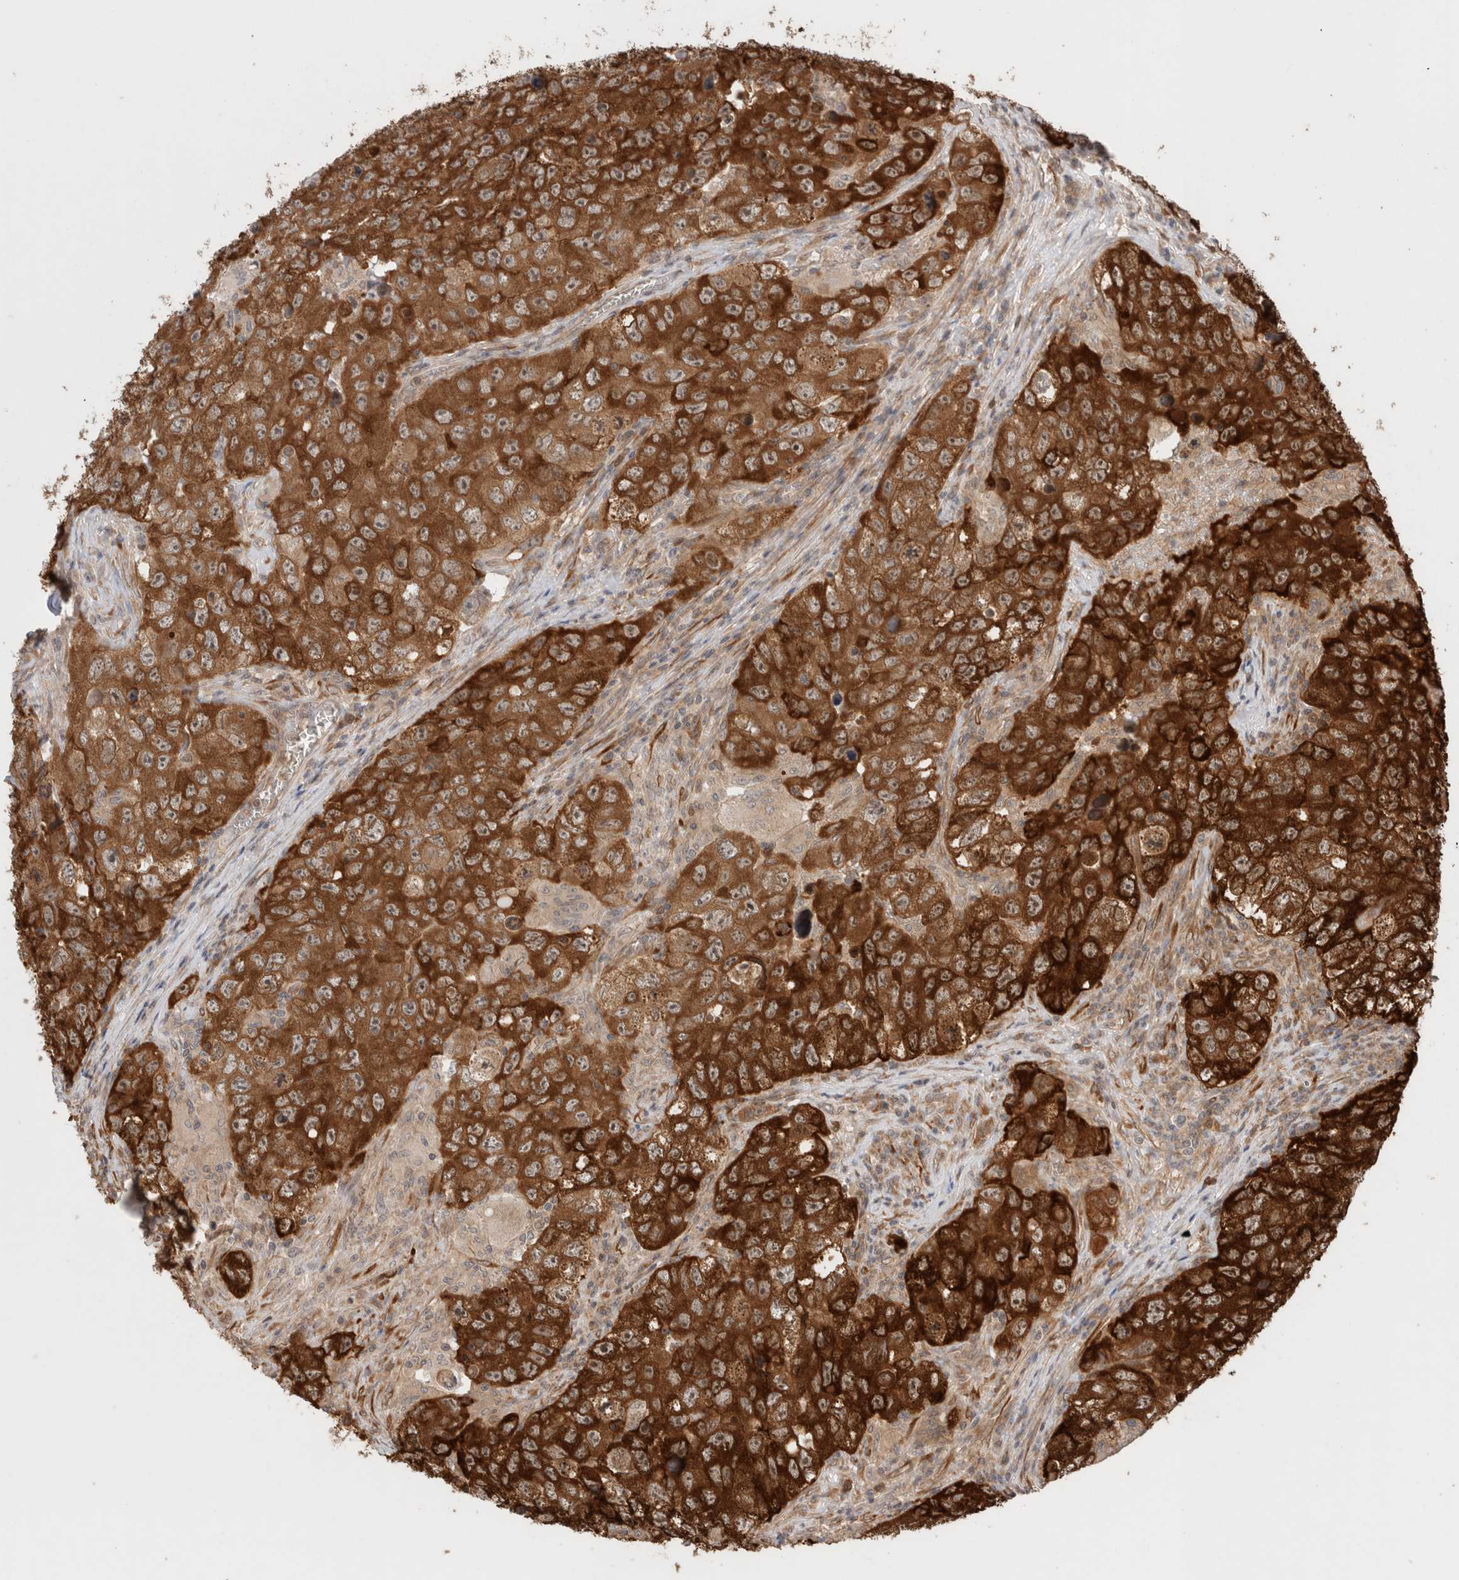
{"staining": {"intensity": "strong", "quantity": ">75%", "location": "cytoplasmic/membranous"}, "tissue": "testis cancer", "cell_type": "Tumor cells", "image_type": "cancer", "snomed": [{"axis": "morphology", "description": "Seminoma, NOS"}, {"axis": "morphology", "description": "Carcinoma, Embryonal, NOS"}, {"axis": "topography", "description": "Testis"}], "caption": "DAB immunohistochemical staining of human seminoma (testis) displays strong cytoplasmic/membranous protein expression in about >75% of tumor cells.", "gene": "ZNF649", "patient": {"sex": "male", "age": 43}}